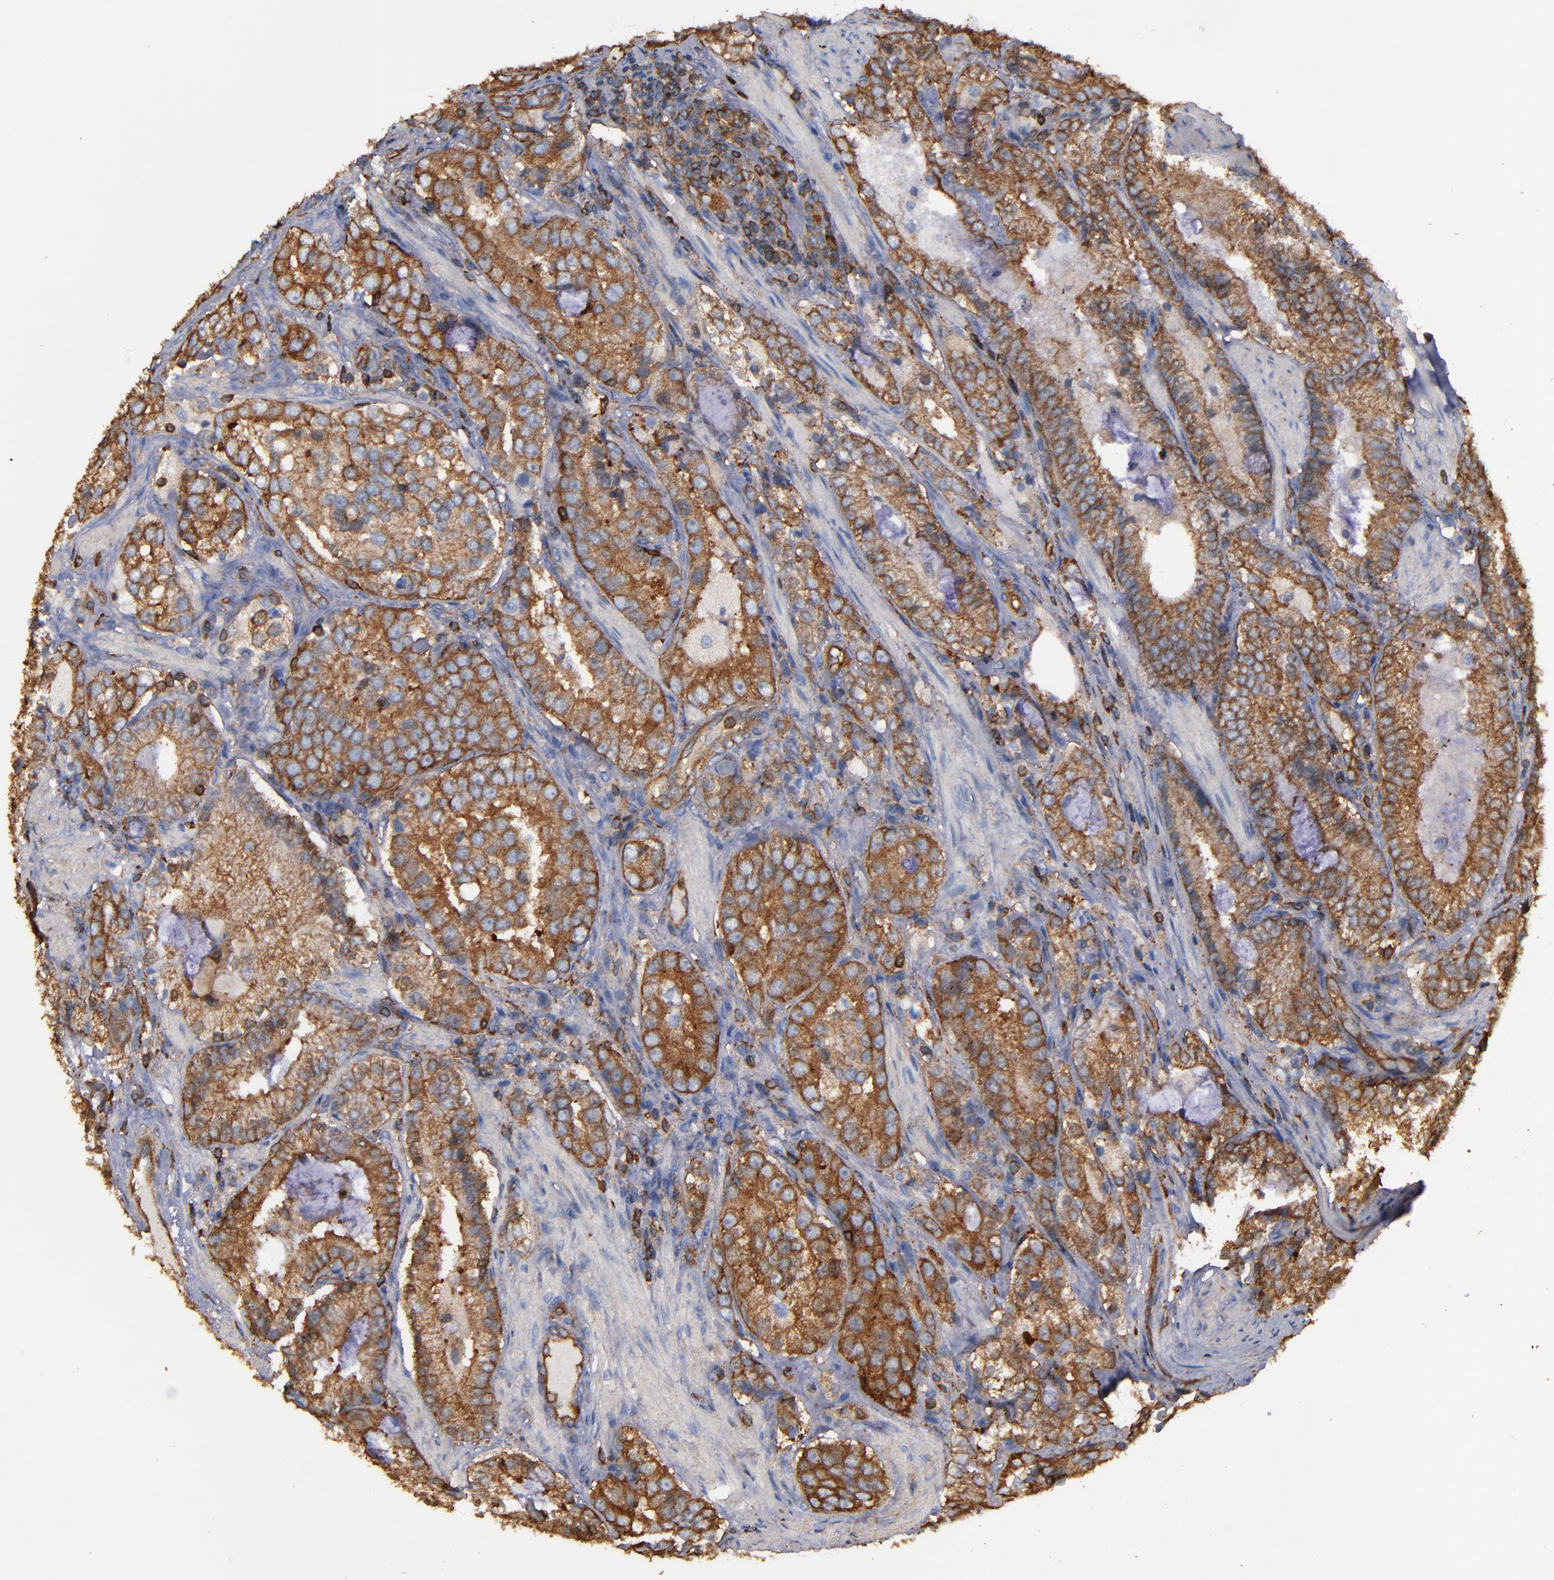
{"staining": {"intensity": "moderate", "quantity": ">75%", "location": "cytoplasmic/membranous"}, "tissue": "prostate cancer", "cell_type": "Tumor cells", "image_type": "cancer", "snomed": [{"axis": "morphology", "description": "Adenocarcinoma, High grade"}, {"axis": "topography", "description": "Prostate"}], "caption": "Moderate cytoplasmic/membranous protein staining is appreciated in about >75% of tumor cells in prostate cancer (high-grade adenocarcinoma). (Stains: DAB in brown, nuclei in blue, Microscopy: brightfield microscopy at high magnification).", "gene": "ACTN4", "patient": {"sex": "male", "age": 63}}